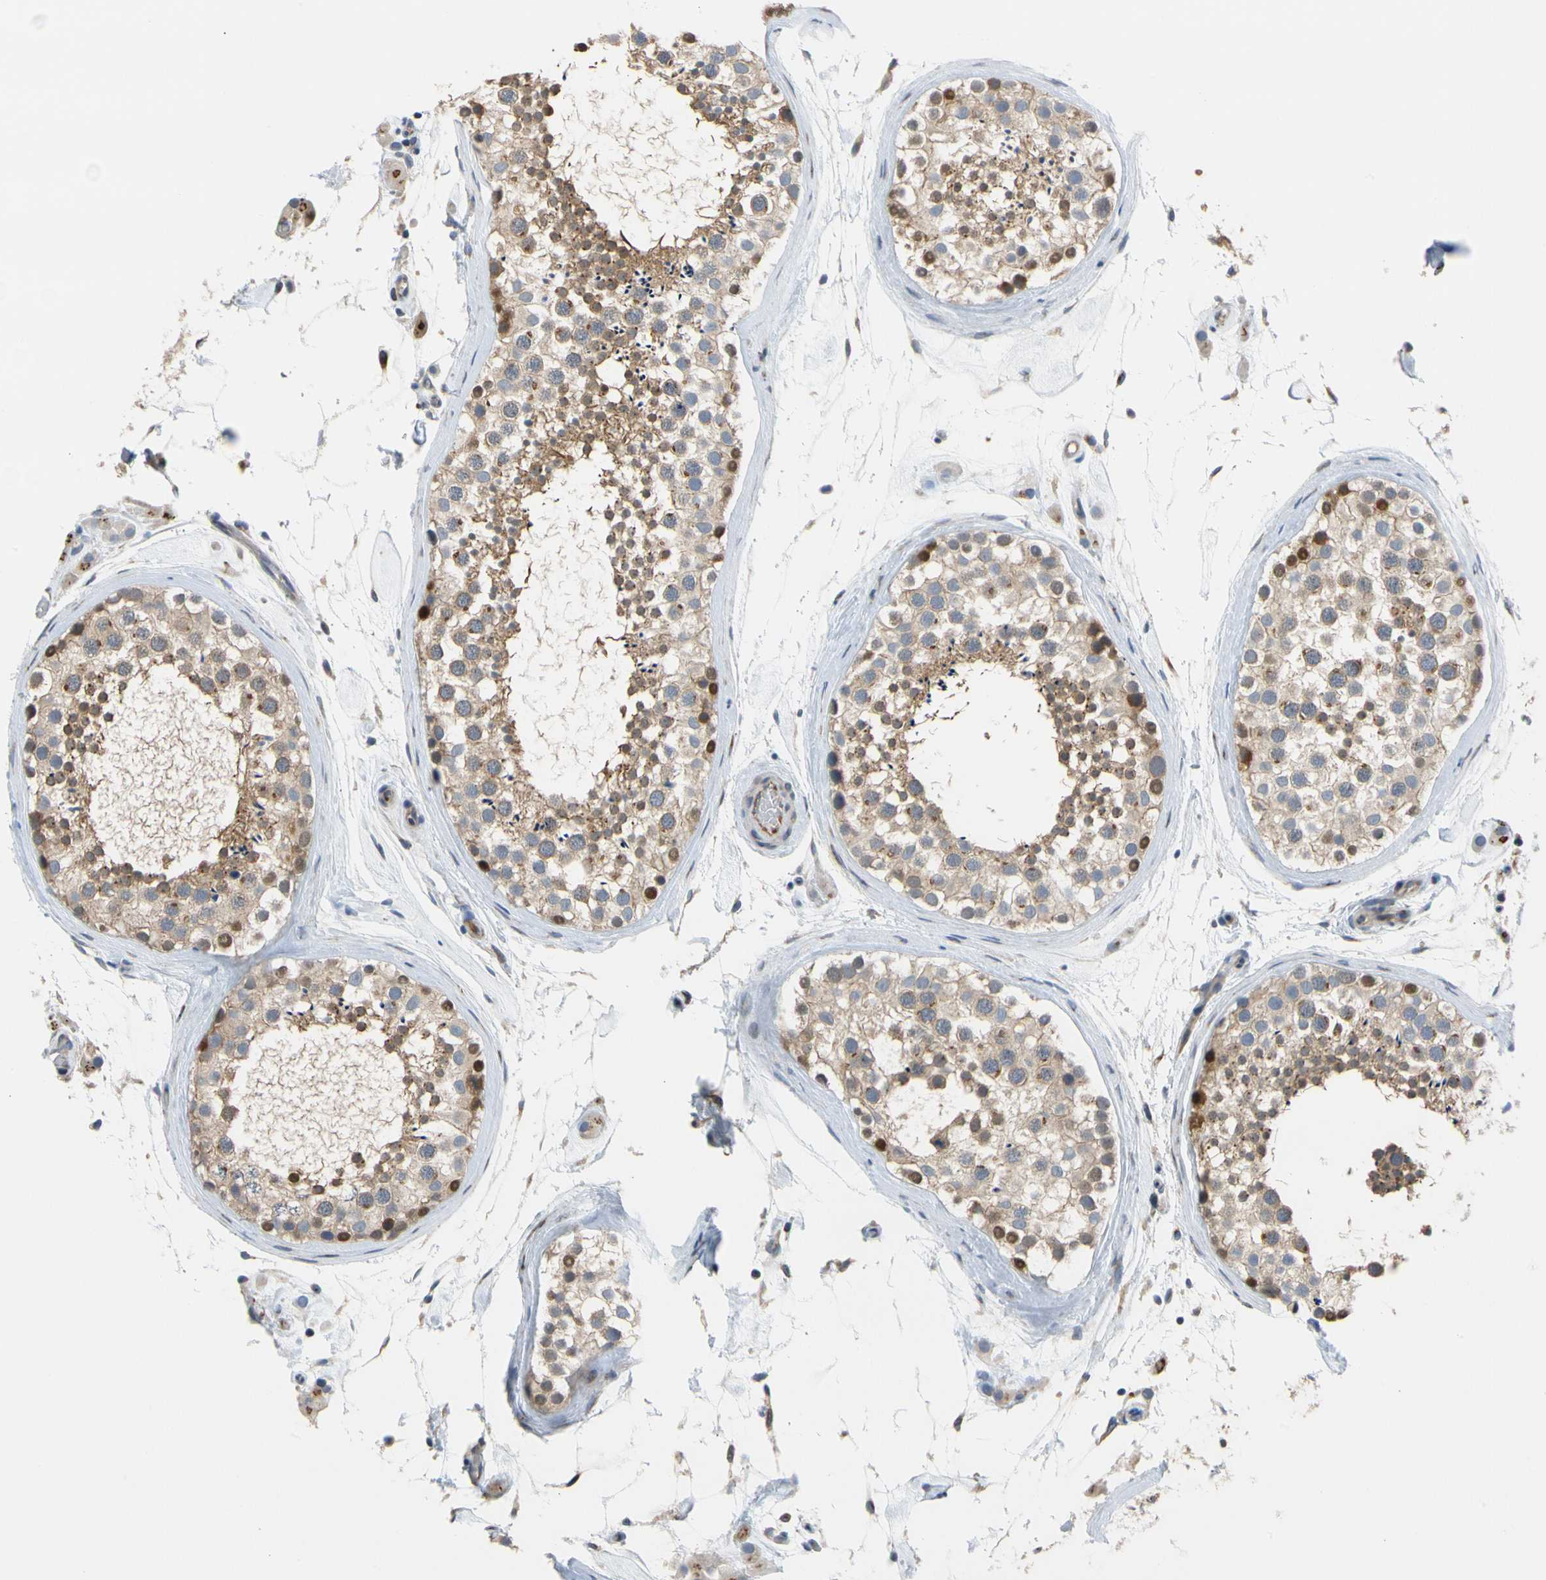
{"staining": {"intensity": "moderate", "quantity": ">75%", "location": "cytoplasmic/membranous"}, "tissue": "testis", "cell_type": "Cells in seminiferous ducts", "image_type": "normal", "snomed": [{"axis": "morphology", "description": "Normal tissue, NOS"}, {"axis": "topography", "description": "Testis"}], "caption": "Immunohistochemical staining of unremarkable human testis reveals medium levels of moderate cytoplasmic/membranous positivity in about >75% of cells in seminiferous ducts.", "gene": "ZNF236", "patient": {"sex": "male", "age": 46}}